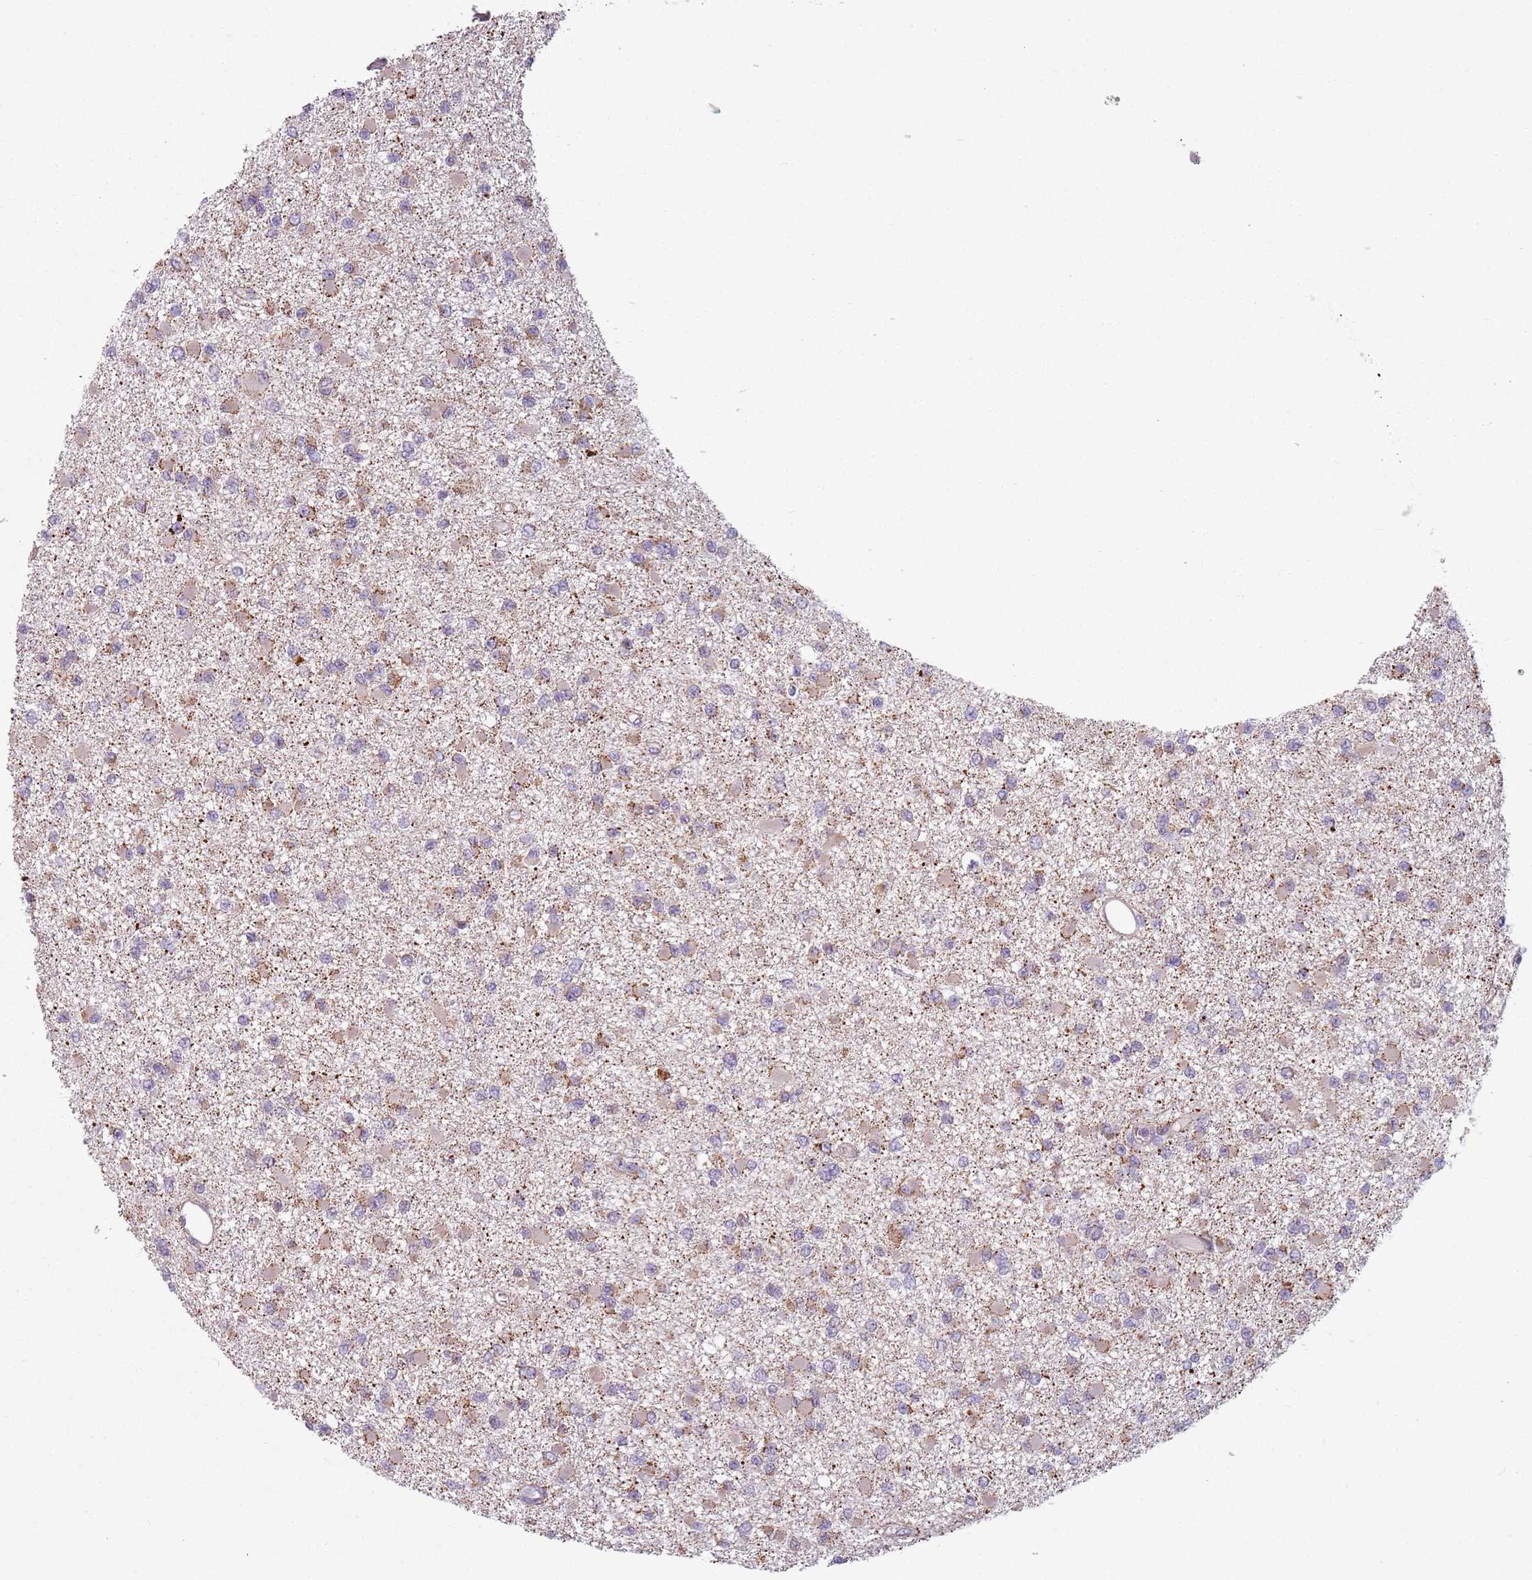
{"staining": {"intensity": "weak", "quantity": "<25%", "location": "cytoplasmic/membranous"}, "tissue": "glioma", "cell_type": "Tumor cells", "image_type": "cancer", "snomed": [{"axis": "morphology", "description": "Glioma, malignant, Low grade"}, {"axis": "topography", "description": "Brain"}], "caption": "This is a histopathology image of immunohistochemistry (IHC) staining of malignant glioma (low-grade), which shows no expression in tumor cells.", "gene": "TLCD2", "patient": {"sex": "female", "age": 22}}